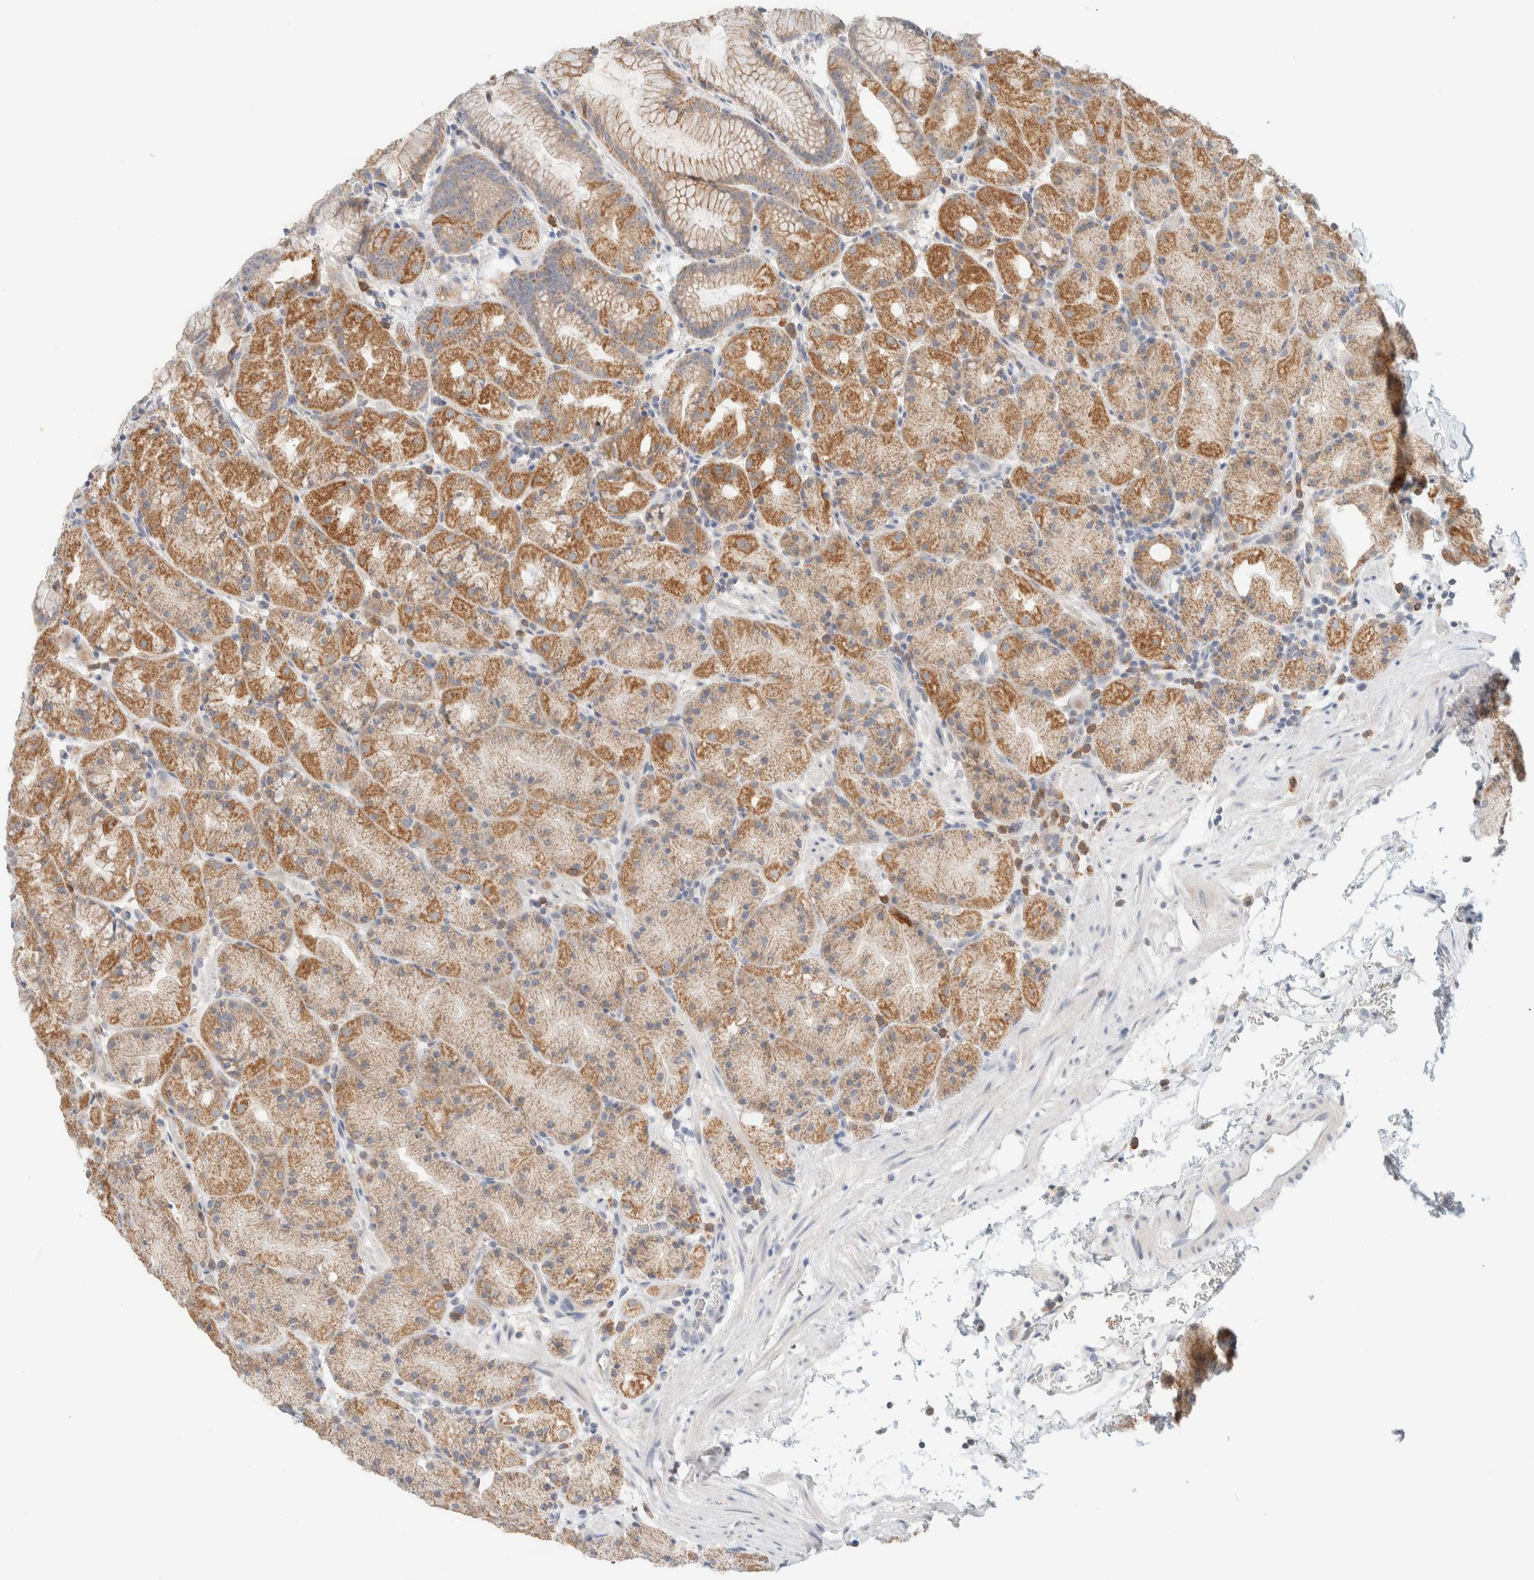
{"staining": {"intensity": "moderate", "quantity": ">75%", "location": "cytoplasmic/membranous"}, "tissue": "stomach", "cell_type": "Glandular cells", "image_type": "normal", "snomed": [{"axis": "morphology", "description": "Normal tissue, NOS"}, {"axis": "topography", "description": "Stomach, upper"}, {"axis": "topography", "description": "Stomach"}], "caption": "A high-resolution image shows immunohistochemistry staining of normal stomach, which demonstrates moderate cytoplasmic/membranous staining in about >75% of glandular cells.", "gene": "HDHD3", "patient": {"sex": "male", "age": 48}}